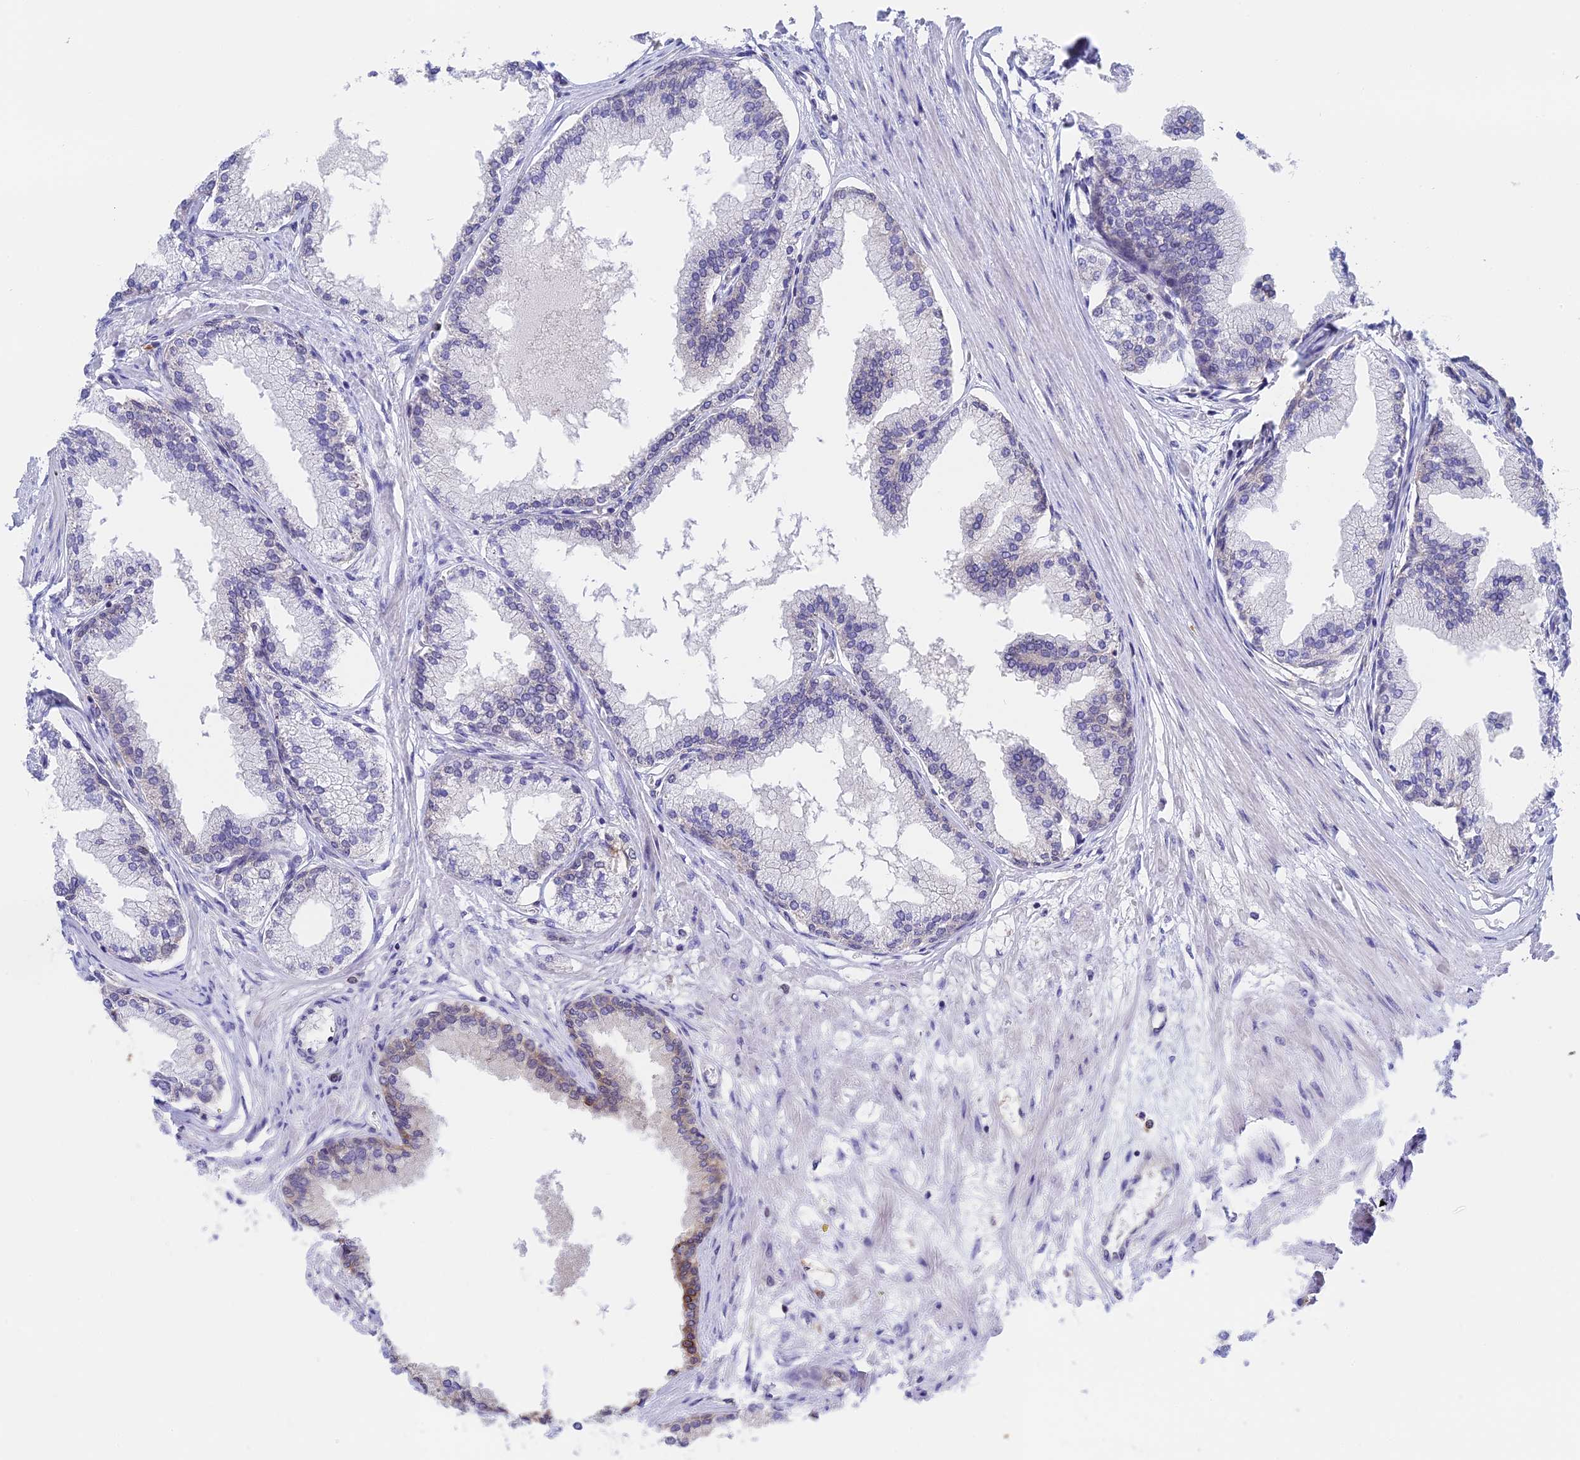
{"staining": {"intensity": "moderate", "quantity": "25%-75%", "location": "nuclear"}, "tissue": "prostate cancer", "cell_type": "Tumor cells", "image_type": "cancer", "snomed": [{"axis": "morphology", "description": "Adenocarcinoma, Low grade"}, {"axis": "topography", "description": "Prostate"}], "caption": "An immunohistochemistry (IHC) histopathology image of tumor tissue is shown. Protein staining in brown shows moderate nuclear positivity in prostate cancer within tumor cells.", "gene": "TCEA1", "patient": {"sex": "male", "age": 63}}